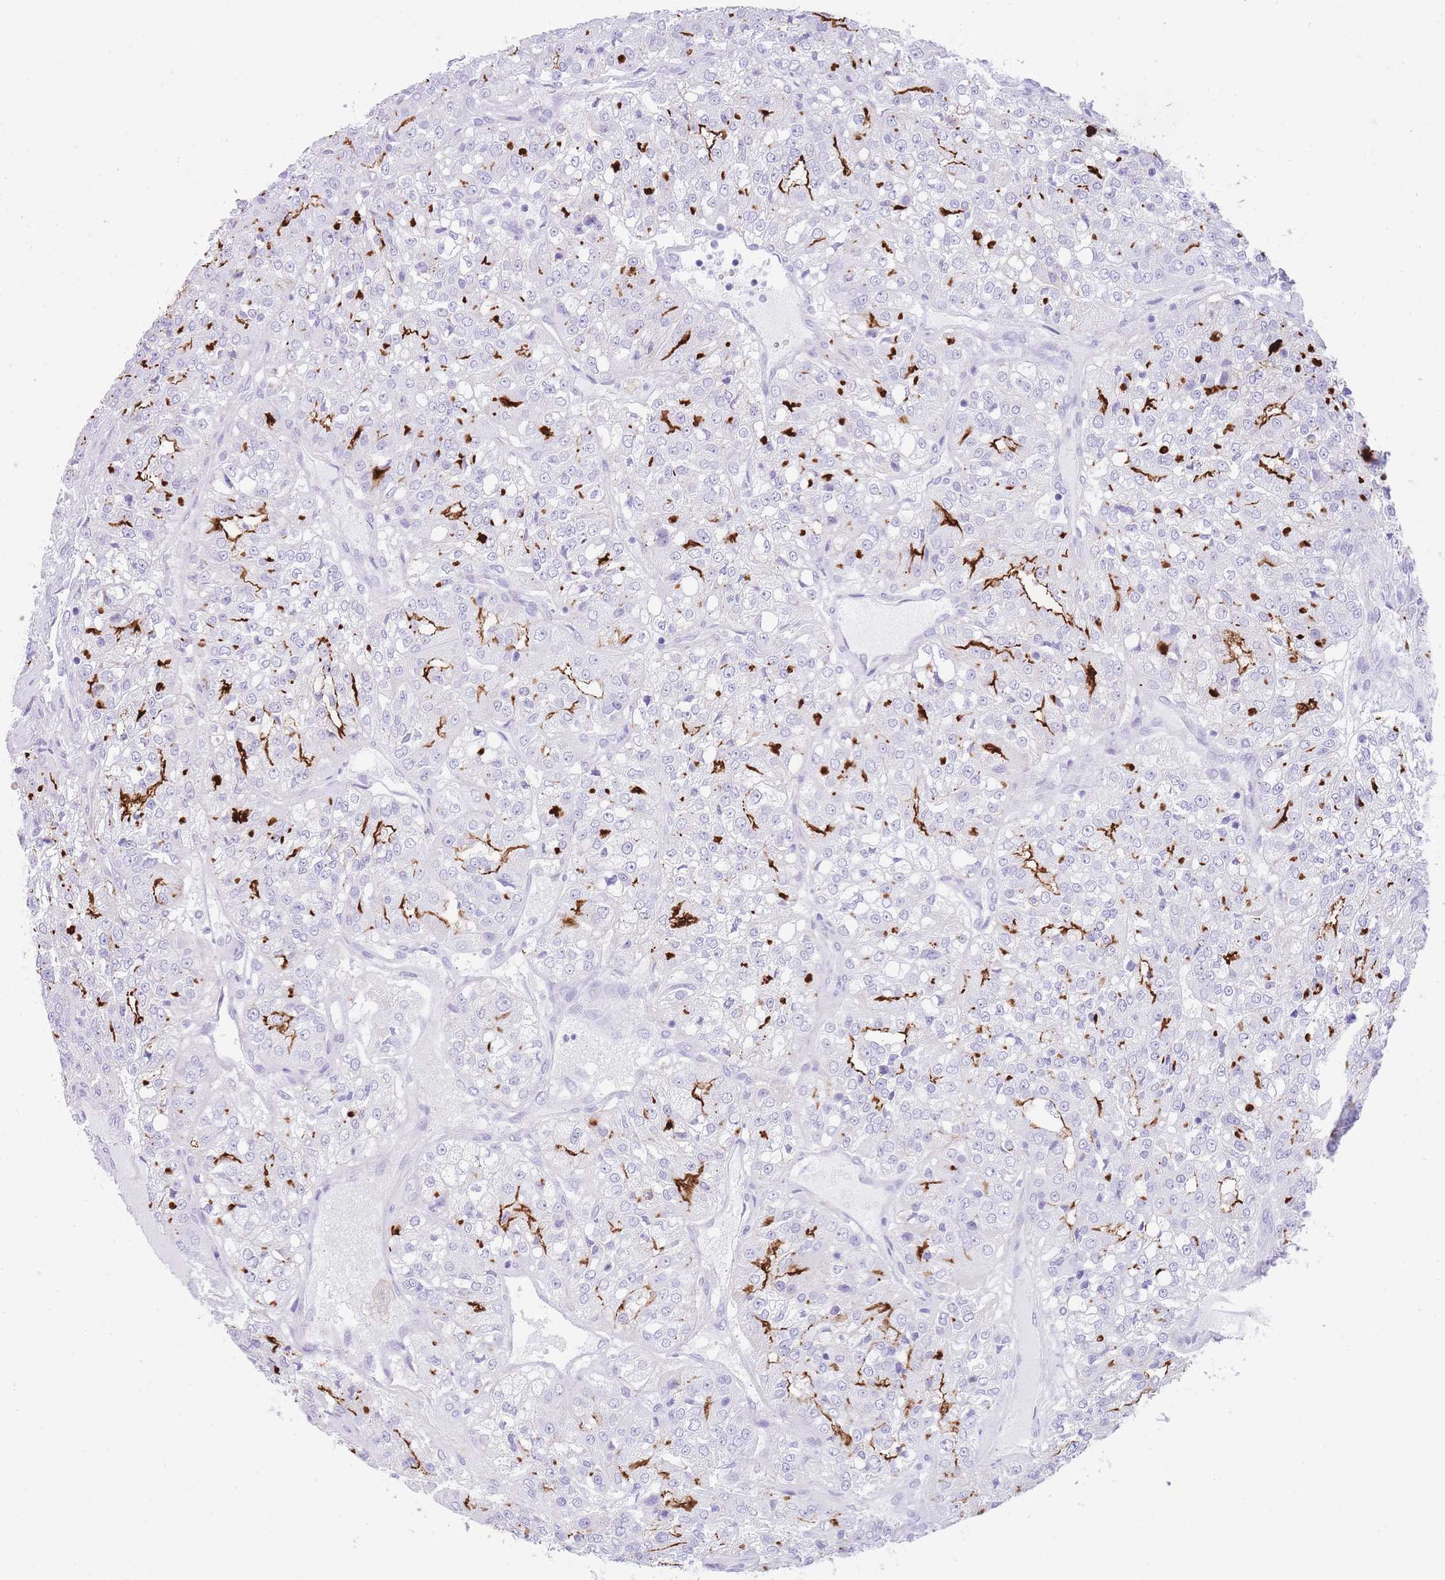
{"staining": {"intensity": "strong", "quantity": "25%-75%", "location": "cytoplasmic/membranous"}, "tissue": "renal cancer", "cell_type": "Tumor cells", "image_type": "cancer", "snomed": [{"axis": "morphology", "description": "Adenocarcinoma, NOS"}, {"axis": "topography", "description": "Kidney"}], "caption": "Brown immunohistochemical staining in human adenocarcinoma (renal) exhibits strong cytoplasmic/membranous expression in approximately 25%-75% of tumor cells.", "gene": "ELOA2", "patient": {"sex": "female", "age": 63}}